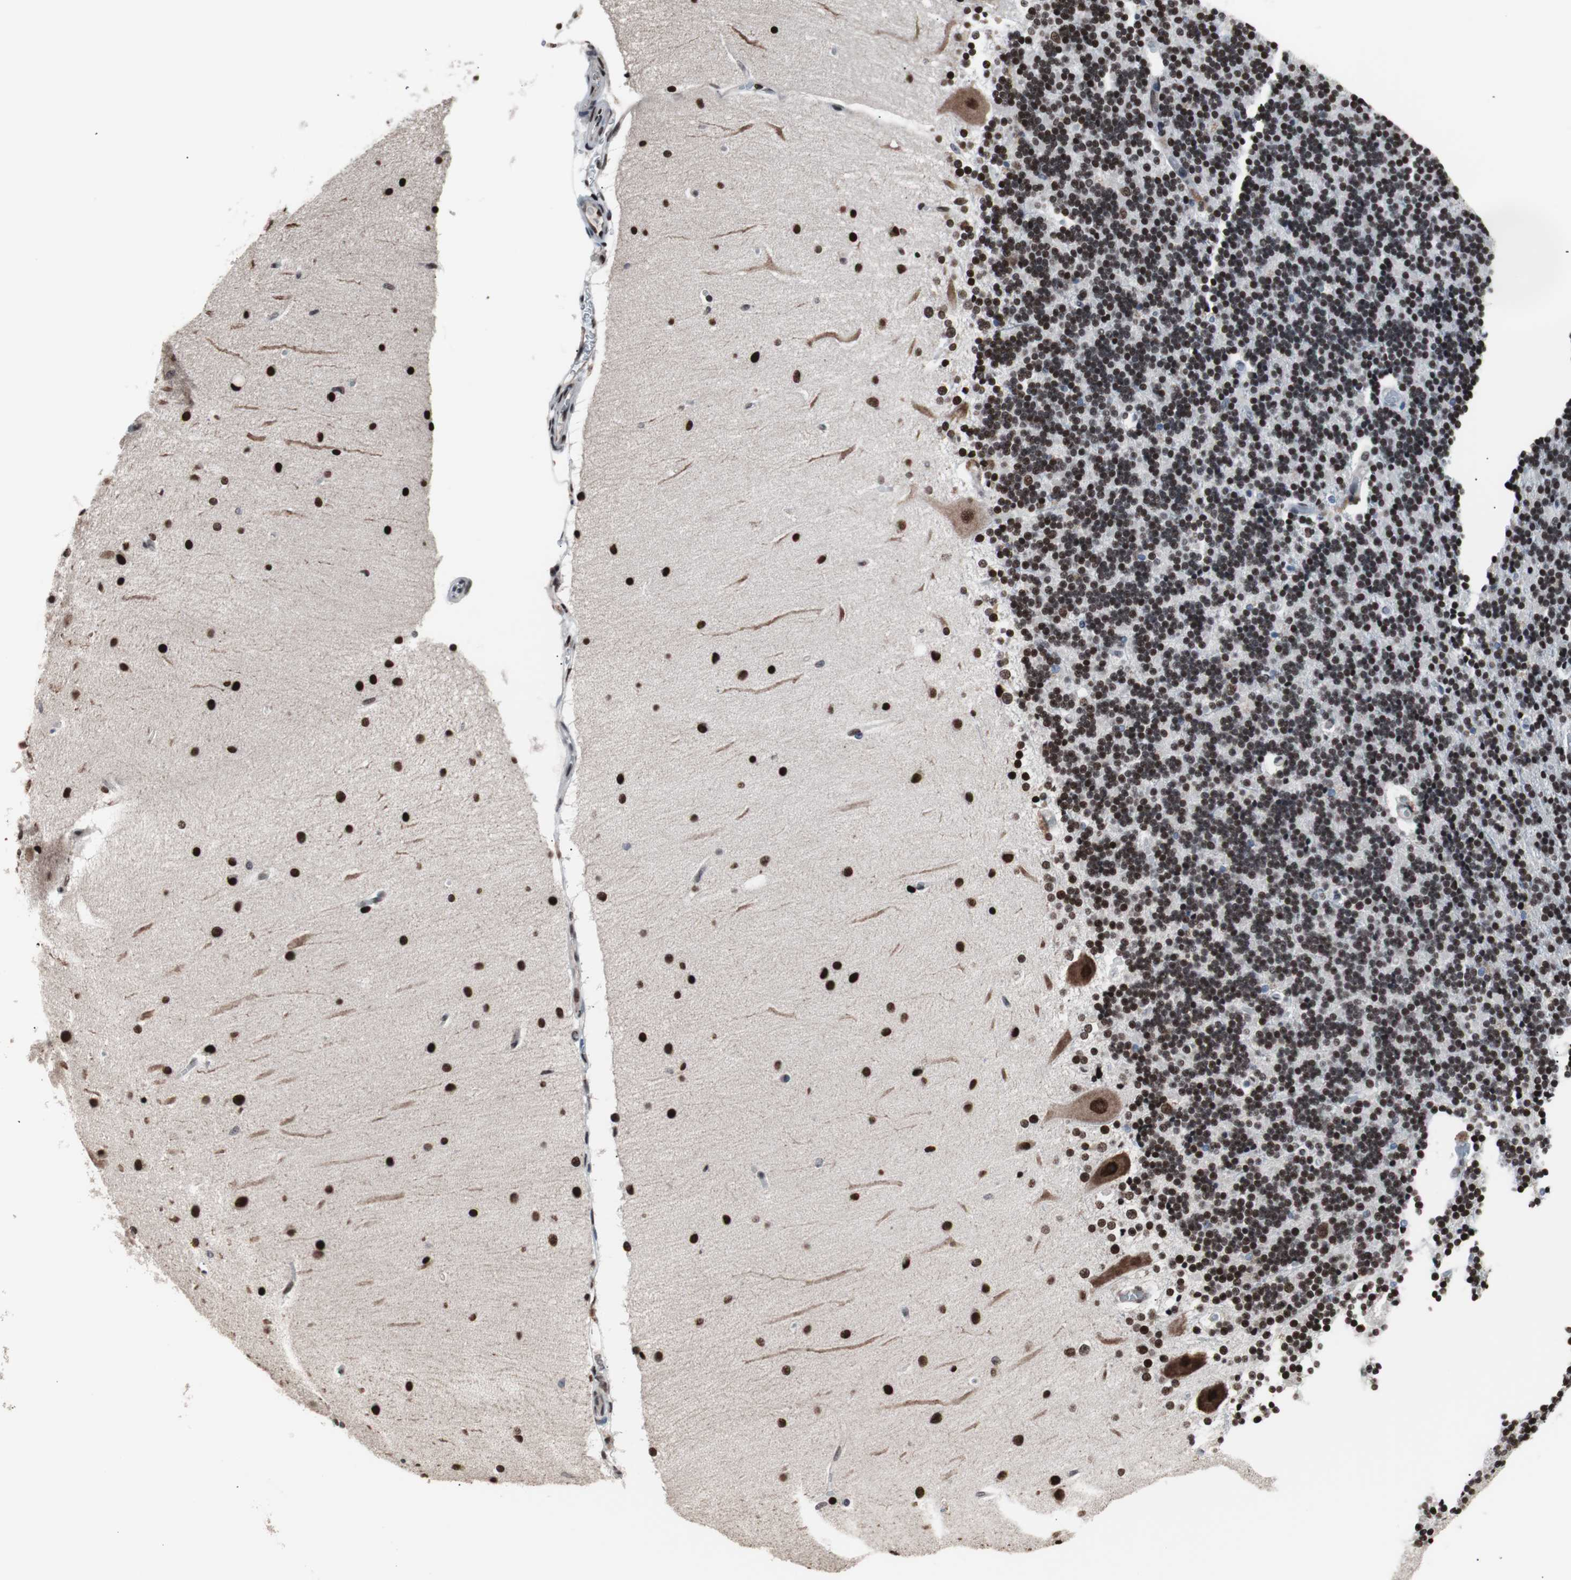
{"staining": {"intensity": "strong", "quantity": ">75%", "location": "nuclear"}, "tissue": "cerebellum", "cell_type": "Cells in granular layer", "image_type": "normal", "snomed": [{"axis": "morphology", "description": "Normal tissue, NOS"}, {"axis": "topography", "description": "Cerebellum"}], "caption": "Cells in granular layer display high levels of strong nuclear expression in approximately >75% of cells in normal cerebellum. (DAB (3,3'-diaminobenzidine) IHC with brightfield microscopy, high magnification).", "gene": "POGZ", "patient": {"sex": "female", "age": 54}}